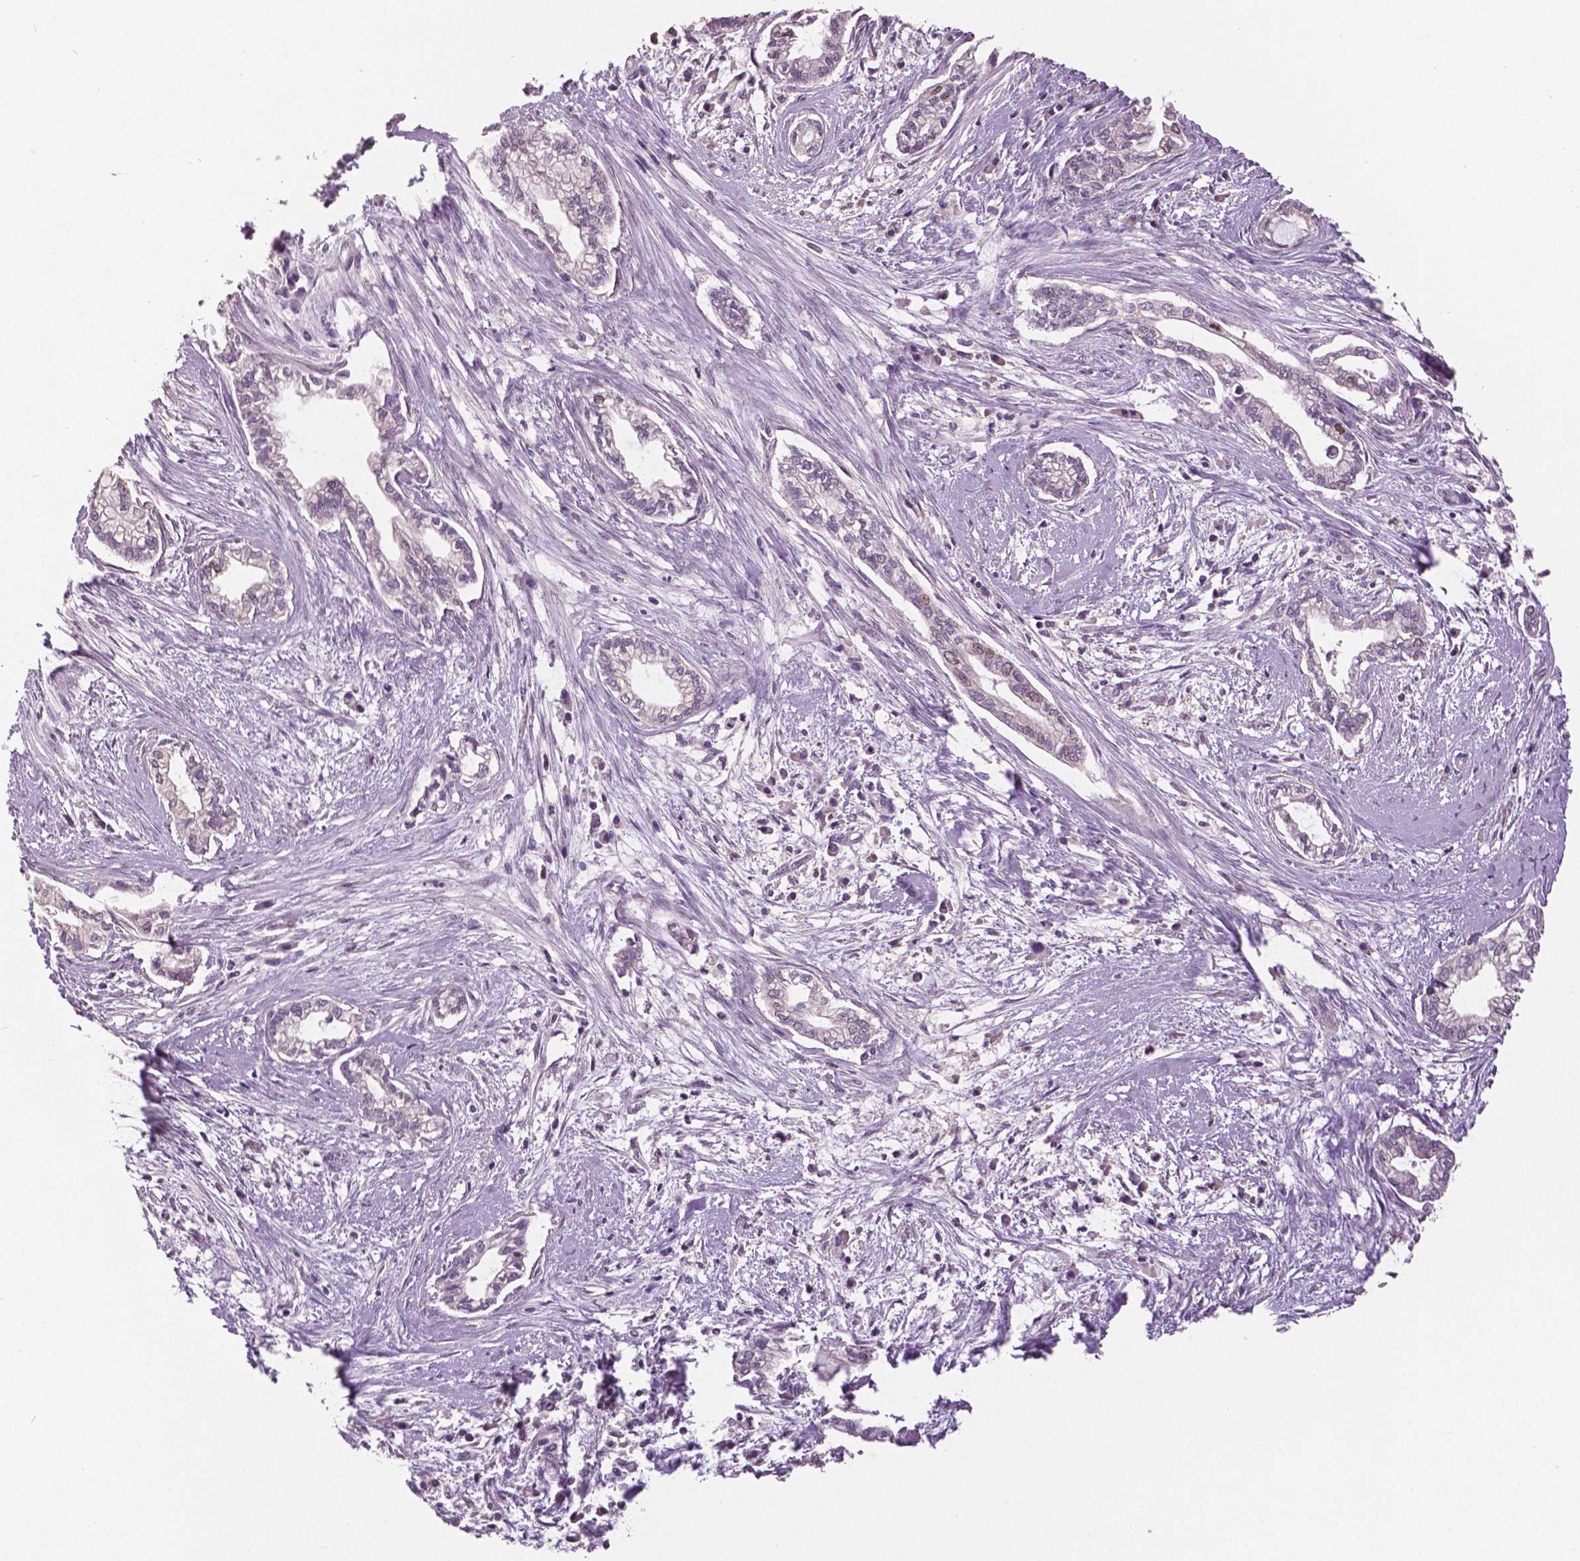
{"staining": {"intensity": "weak", "quantity": "<25%", "location": "nuclear"}, "tissue": "cervical cancer", "cell_type": "Tumor cells", "image_type": "cancer", "snomed": [{"axis": "morphology", "description": "Adenocarcinoma, NOS"}, {"axis": "topography", "description": "Cervix"}], "caption": "Tumor cells show no significant protein staining in cervical cancer.", "gene": "MKI67", "patient": {"sex": "female", "age": 62}}